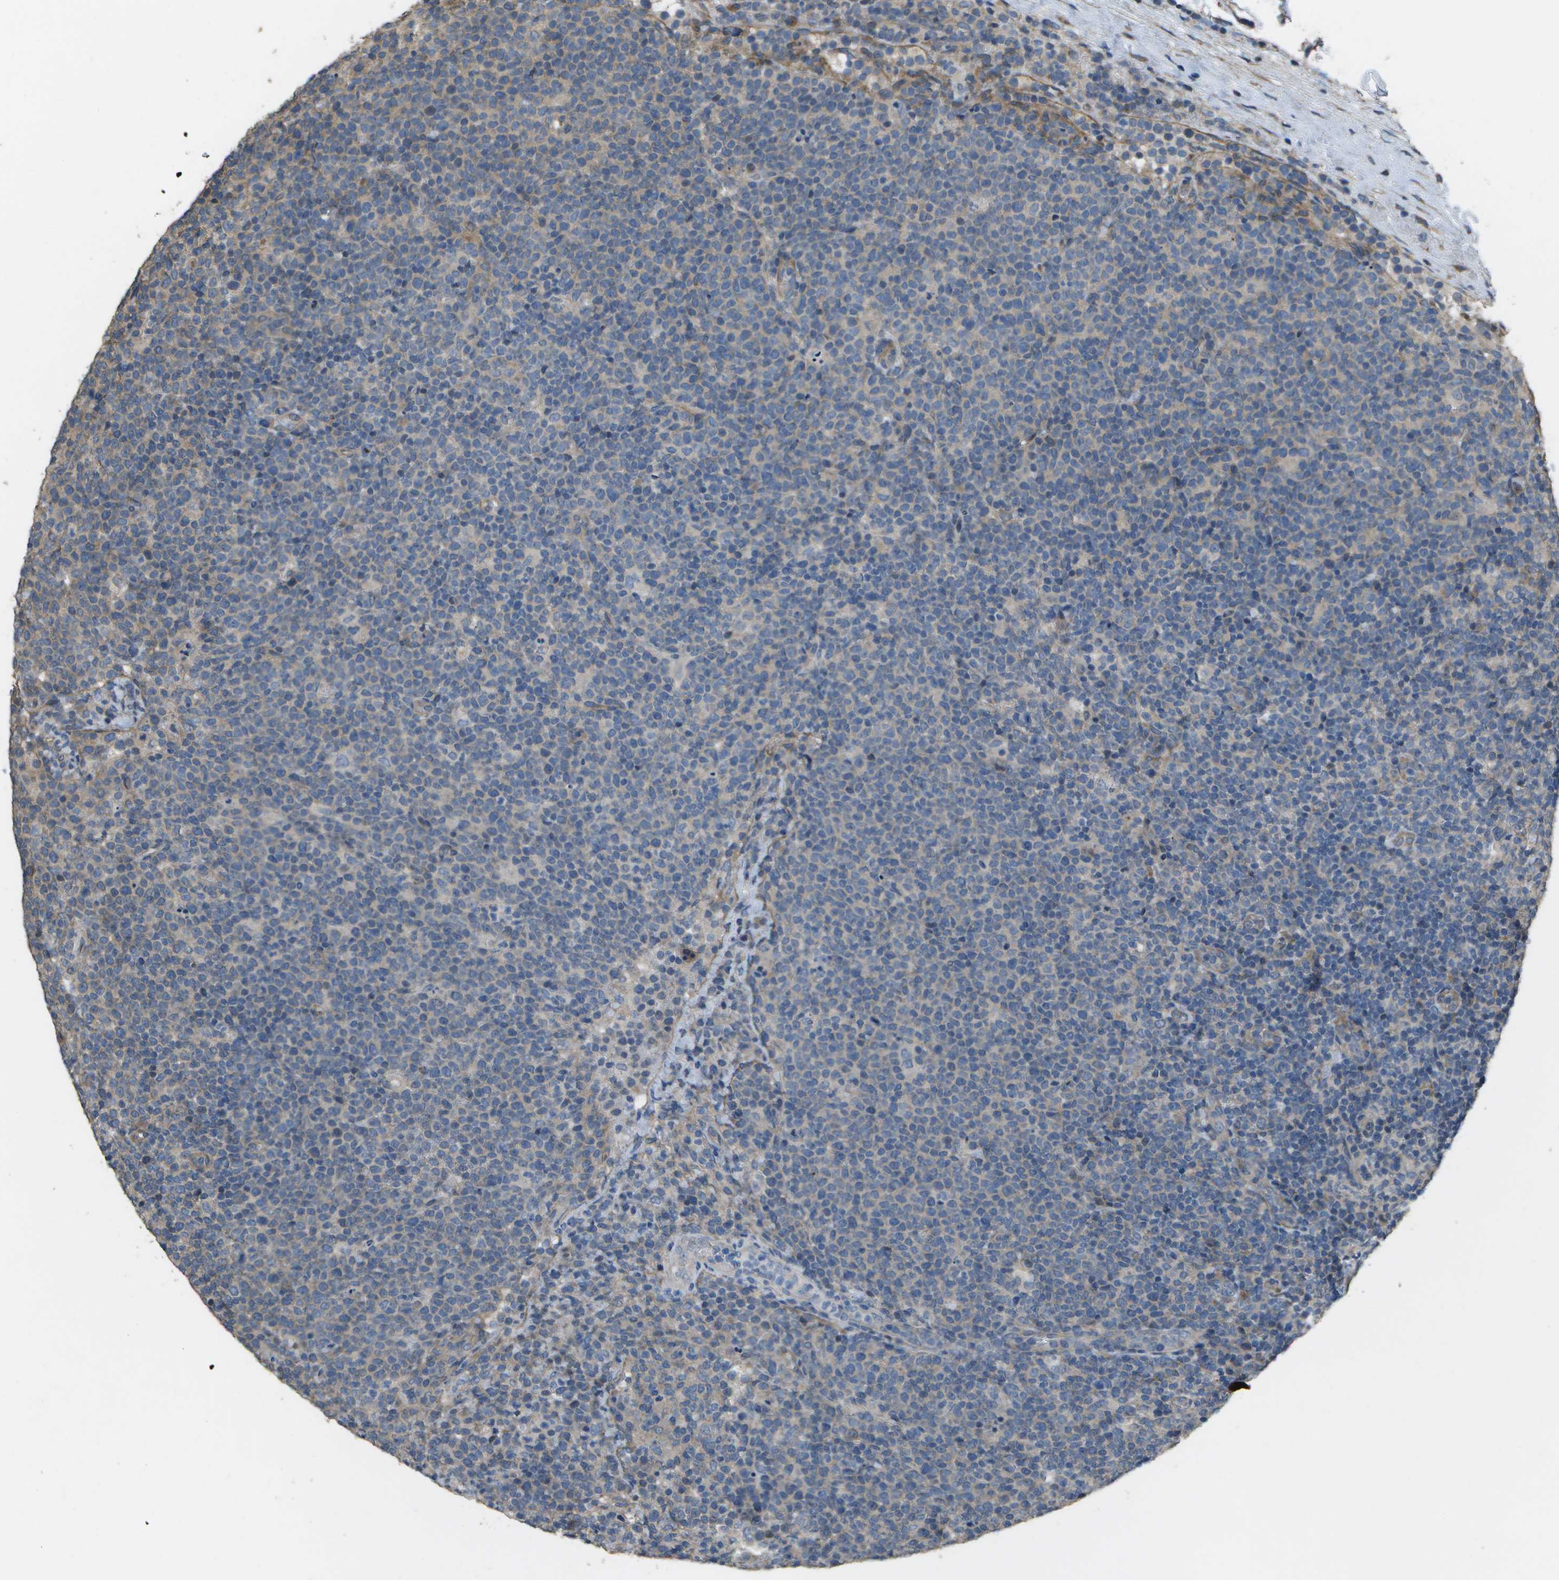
{"staining": {"intensity": "negative", "quantity": "none", "location": "none"}, "tissue": "lymphoma", "cell_type": "Tumor cells", "image_type": "cancer", "snomed": [{"axis": "morphology", "description": "Malignant lymphoma, non-Hodgkin's type, High grade"}, {"axis": "topography", "description": "Lymph node"}], "caption": "High power microscopy image of an IHC histopathology image of lymphoma, revealing no significant positivity in tumor cells. (Brightfield microscopy of DAB IHC at high magnification).", "gene": "CLNS1A", "patient": {"sex": "male", "age": 61}}